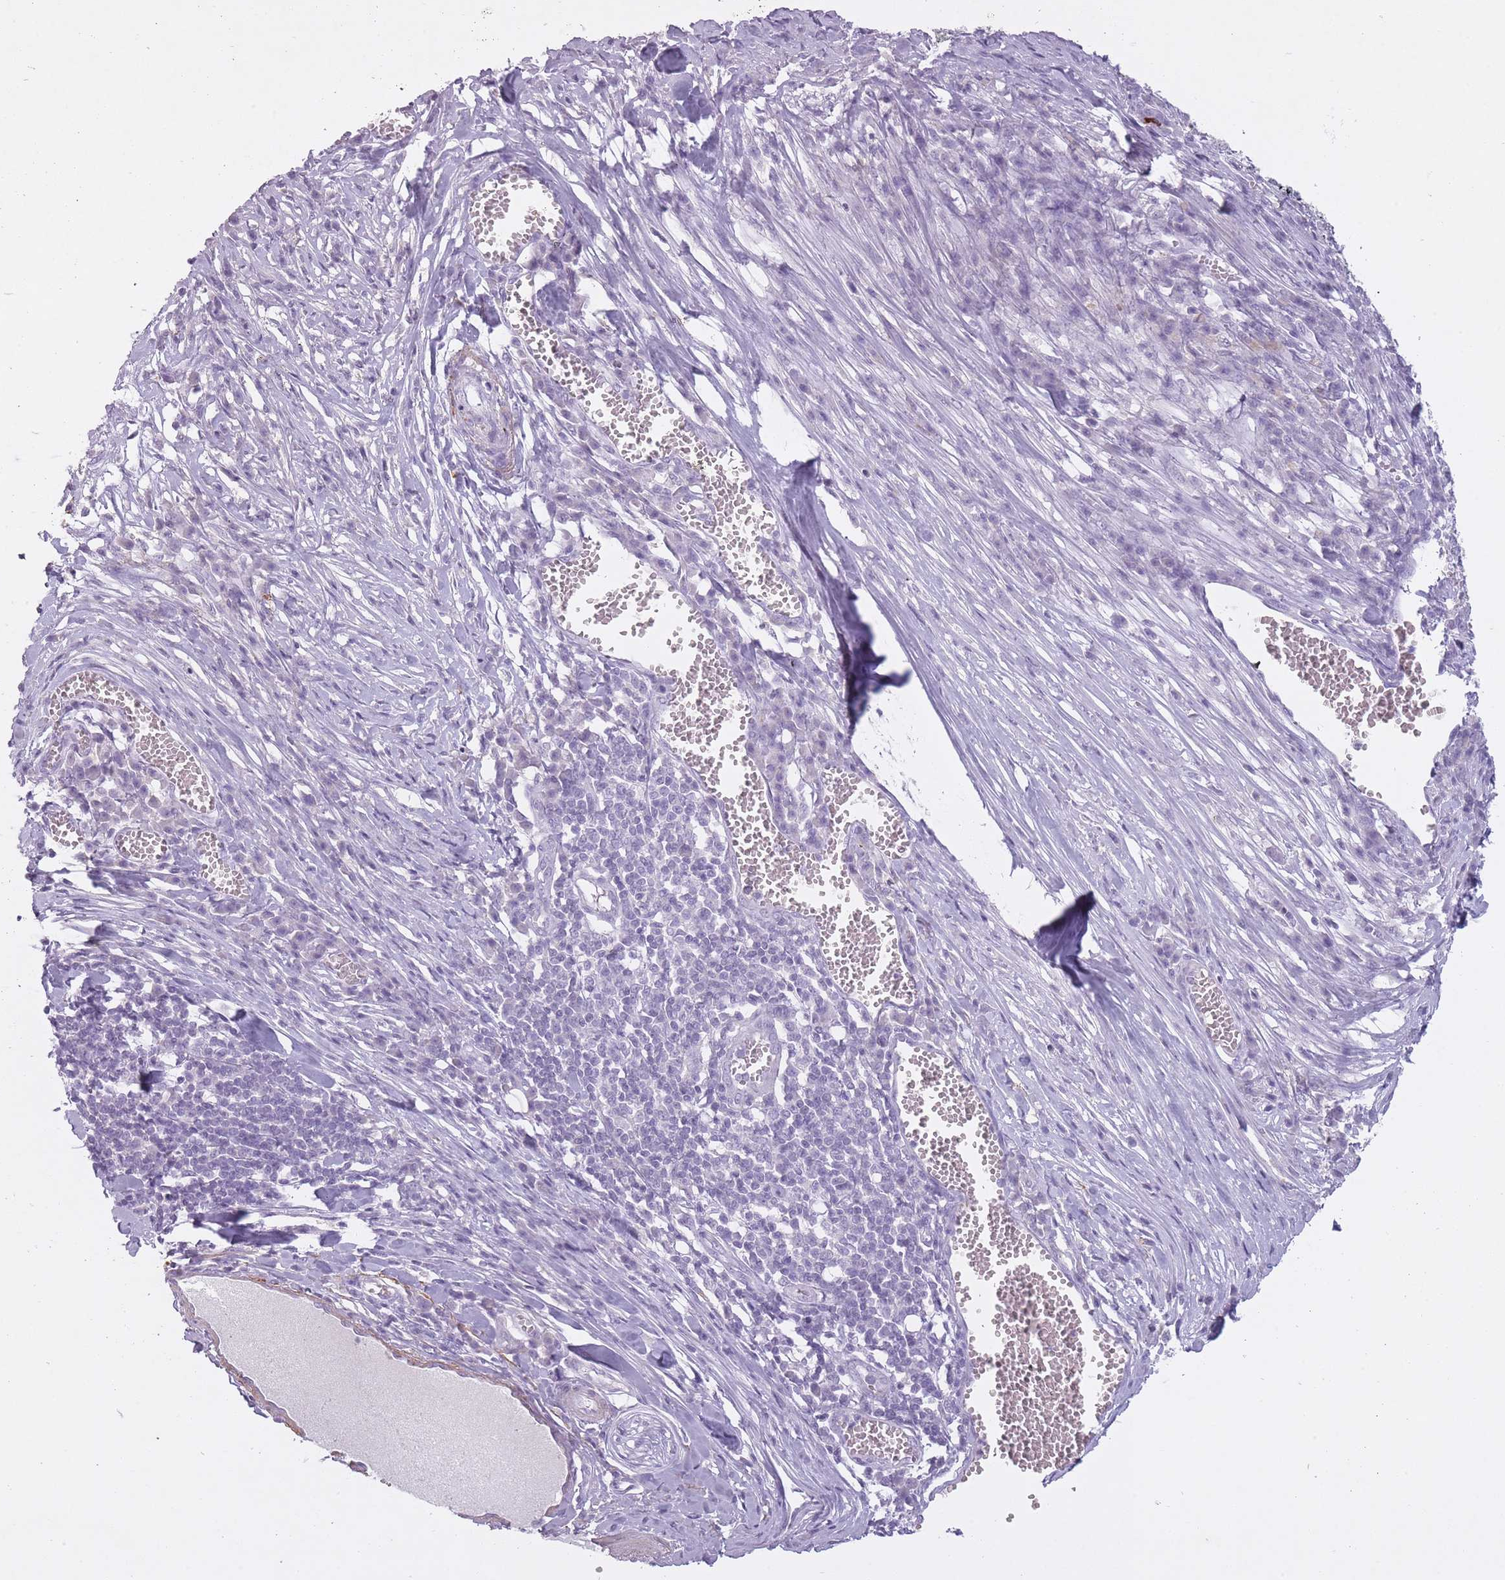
{"staining": {"intensity": "negative", "quantity": "none", "location": "none"}, "tissue": "melanoma", "cell_type": "Tumor cells", "image_type": "cancer", "snomed": [{"axis": "morphology", "description": "Malignant melanoma, Metastatic site"}, {"axis": "topography", "description": "Lymph node"}], "caption": "An image of human malignant melanoma (metastatic site) is negative for staining in tumor cells.", "gene": "RFX4", "patient": {"sex": "male", "age": 44}}